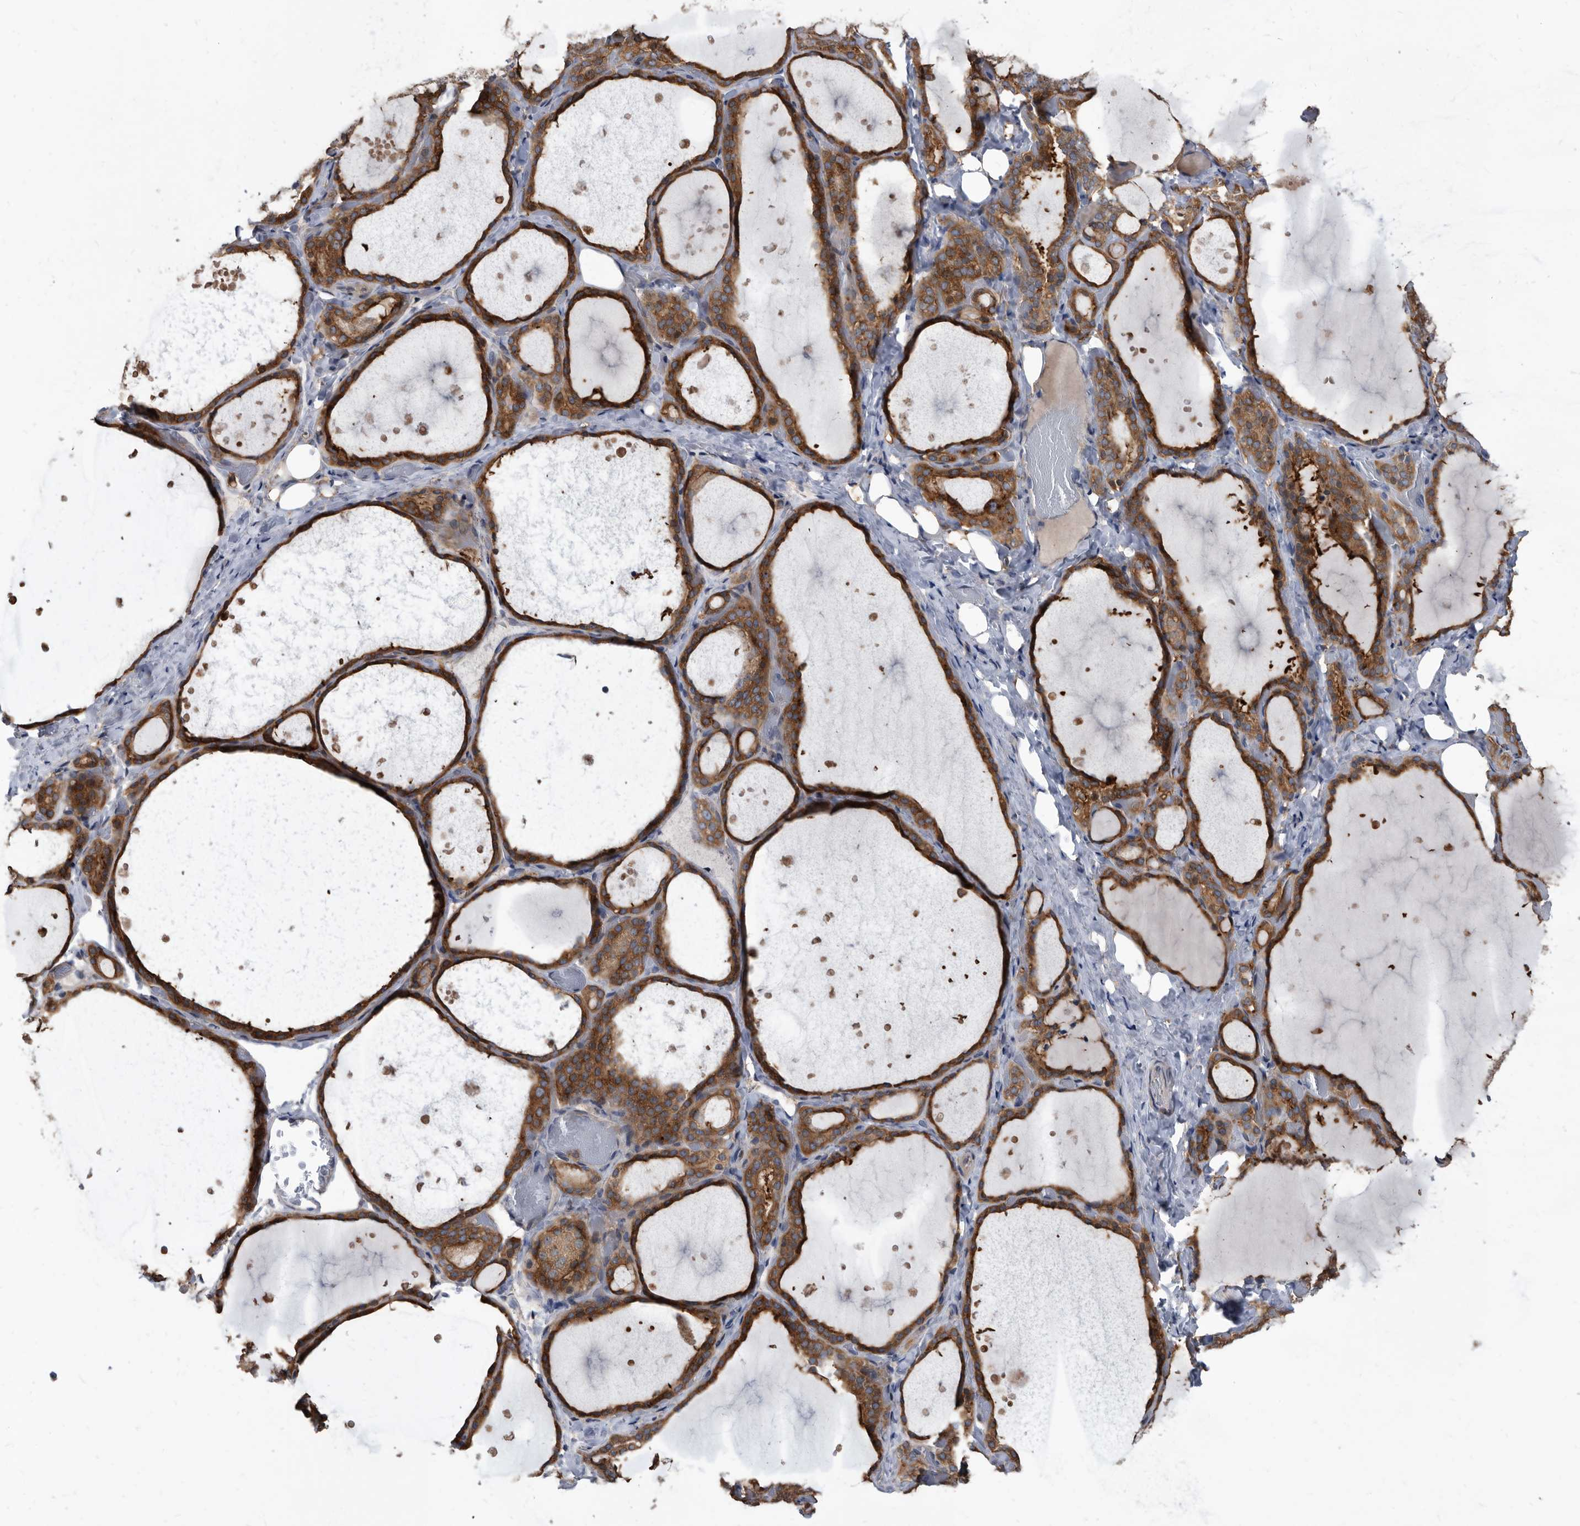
{"staining": {"intensity": "moderate", "quantity": ">75%", "location": "cytoplasmic/membranous"}, "tissue": "thyroid gland", "cell_type": "Glandular cells", "image_type": "normal", "snomed": [{"axis": "morphology", "description": "Normal tissue, NOS"}, {"axis": "topography", "description": "Thyroid gland"}], "caption": "DAB immunohistochemical staining of benign thyroid gland demonstrates moderate cytoplasmic/membranous protein staining in approximately >75% of glandular cells. The protein is stained brown, and the nuclei are stained in blue (DAB IHC with brightfield microscopy, high magnification).", "gene": "APEH", "patient": {"sex": "female", "age": 44}}